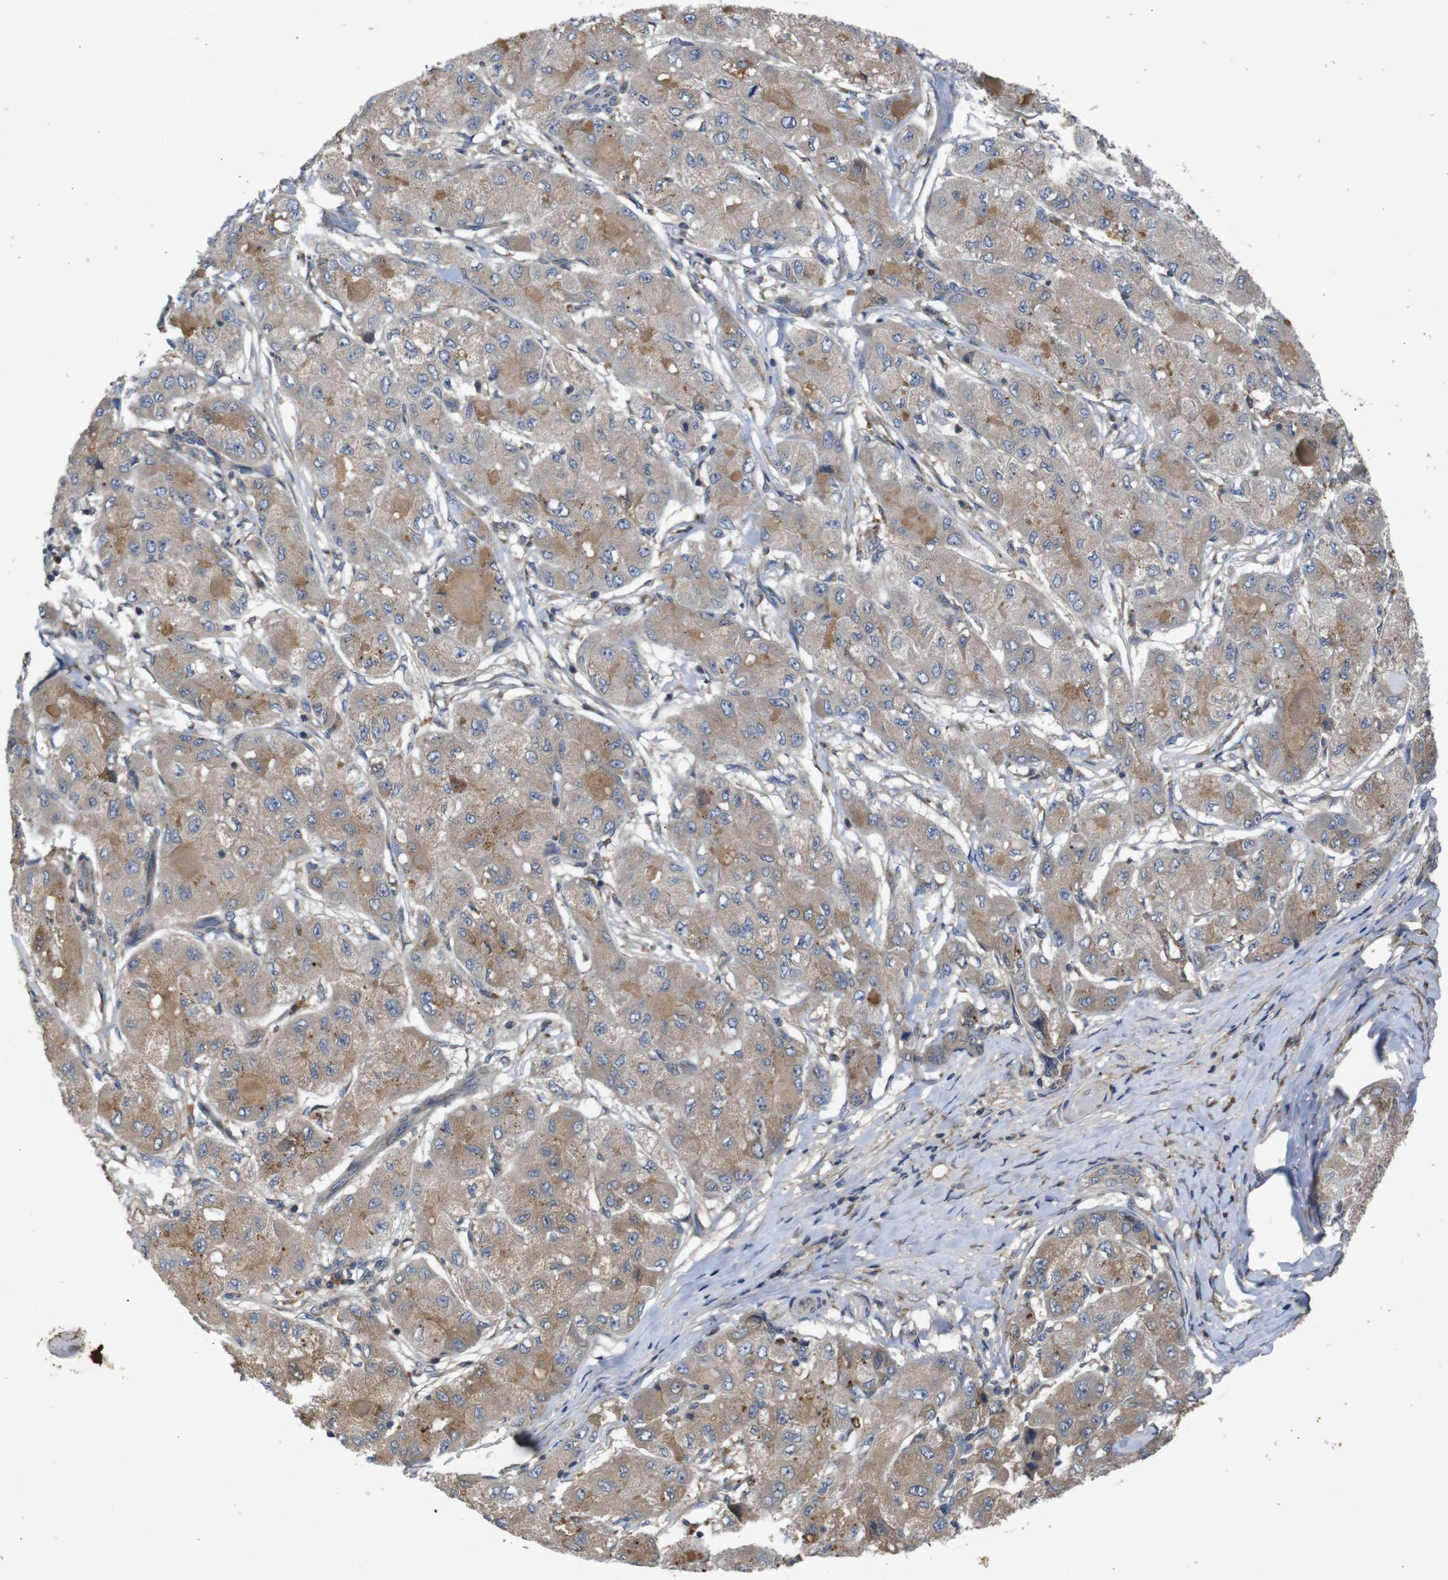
{"staining": {"intensity": "weak", "quantity": ">75%", "location": "cytoplasmic/membranous"}, "tissue": "liver cancer", "cell_type": "Tumor cells", "image_type": "cancer", "snomed": [{"axis": "morphology", "description": "Carcinoma, Hepatocellular, NOS"}, {"axis": "topography", "description": "Liver"}], "caption": "Immunohistochemical staining of liver hepatocellular carcinoma demonstrates weak cytoplasmic/membranous protein positivity in about >75% of tumor cells. (DAB IHC with brightfield microscopy, high magnification).", "gene": "PTPN1", "patient": {"sex": "male", "age": 80}}